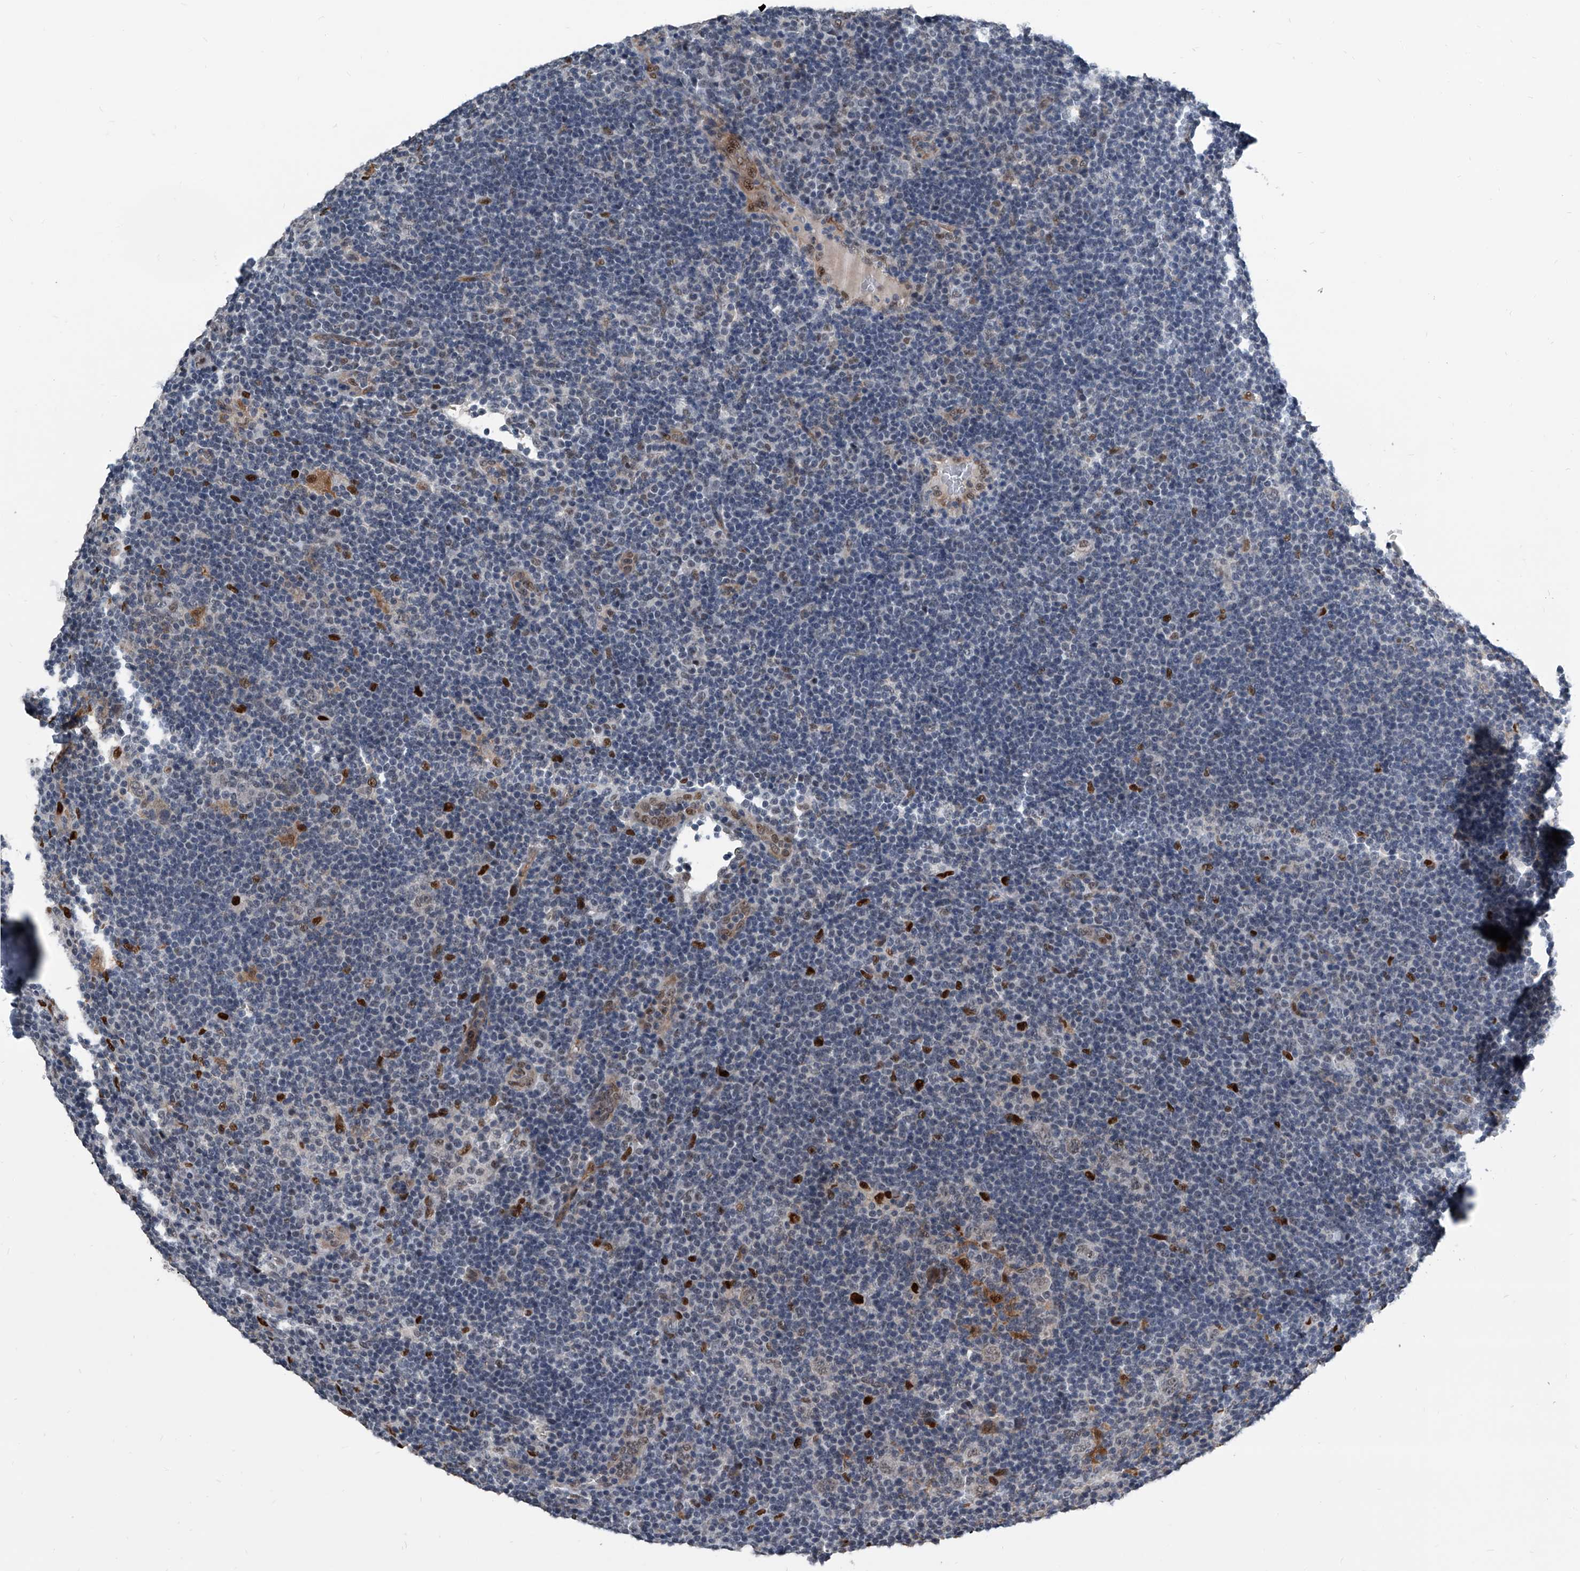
{"staining": {"intensity": "weak", "quantity": "<25%", "location": "nuclear"}, "tissue": "lymphoma", "cell_type": "Tumor cells", "image_type": "cancer", "snomed": [{"axis": "morphology", "description": "Hodgkin's disease, NOS"}, {"axis": "topography", "description": "Lymph node"}], "caption": "Immunohistochemistry image of Hodgkin's disease stained for a protein (brown), which exhibits no staining in tumor cells.", "gene": "MEN1", "patient": {"sex": "female", "age": 57}}